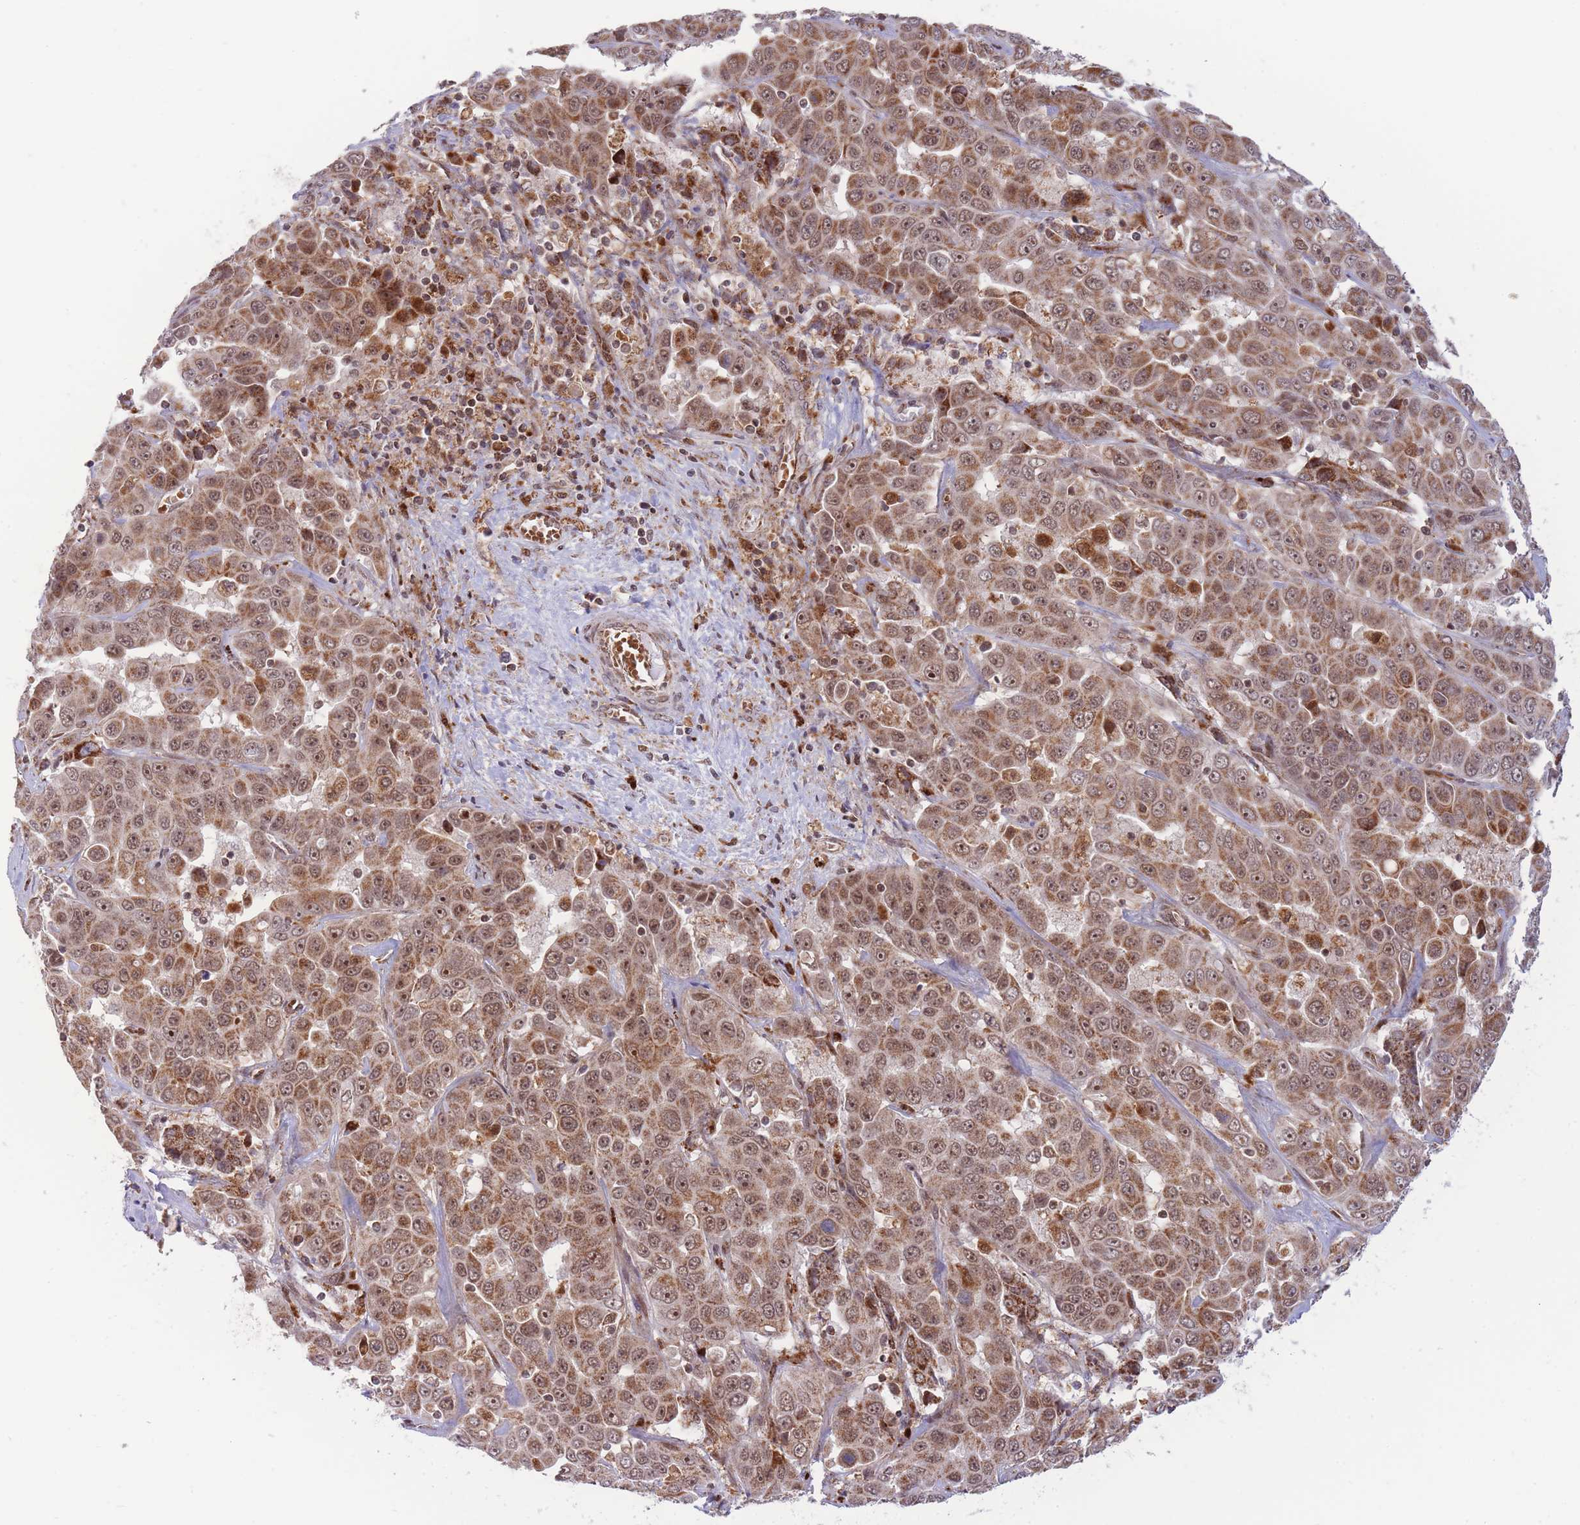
{"staining": {"intensity": "moderate", "quantity": ">75%", "location": "cytoplasmic/membranous,nuclear"}, "tissue": "liver cancer", "cell_type": "Tumor cells", "image_type": "cancer", "snomed": [{"axis": "morphology", "description": "Cholangiocarcinoma"}, {"axis": "topography", "description": "Liver"}], "caption": "The histopathology image exhibits staining of liver cancer (cholangiocarcinoma), revealing moderate cytoplasmic/membranous and nuclear protein positivity (brown color) within tumor cells. (IHC, brightfield microscopy, high magnification).", "gene": "BOD1L1", "patient": {"sex": "female", "age": 52}}